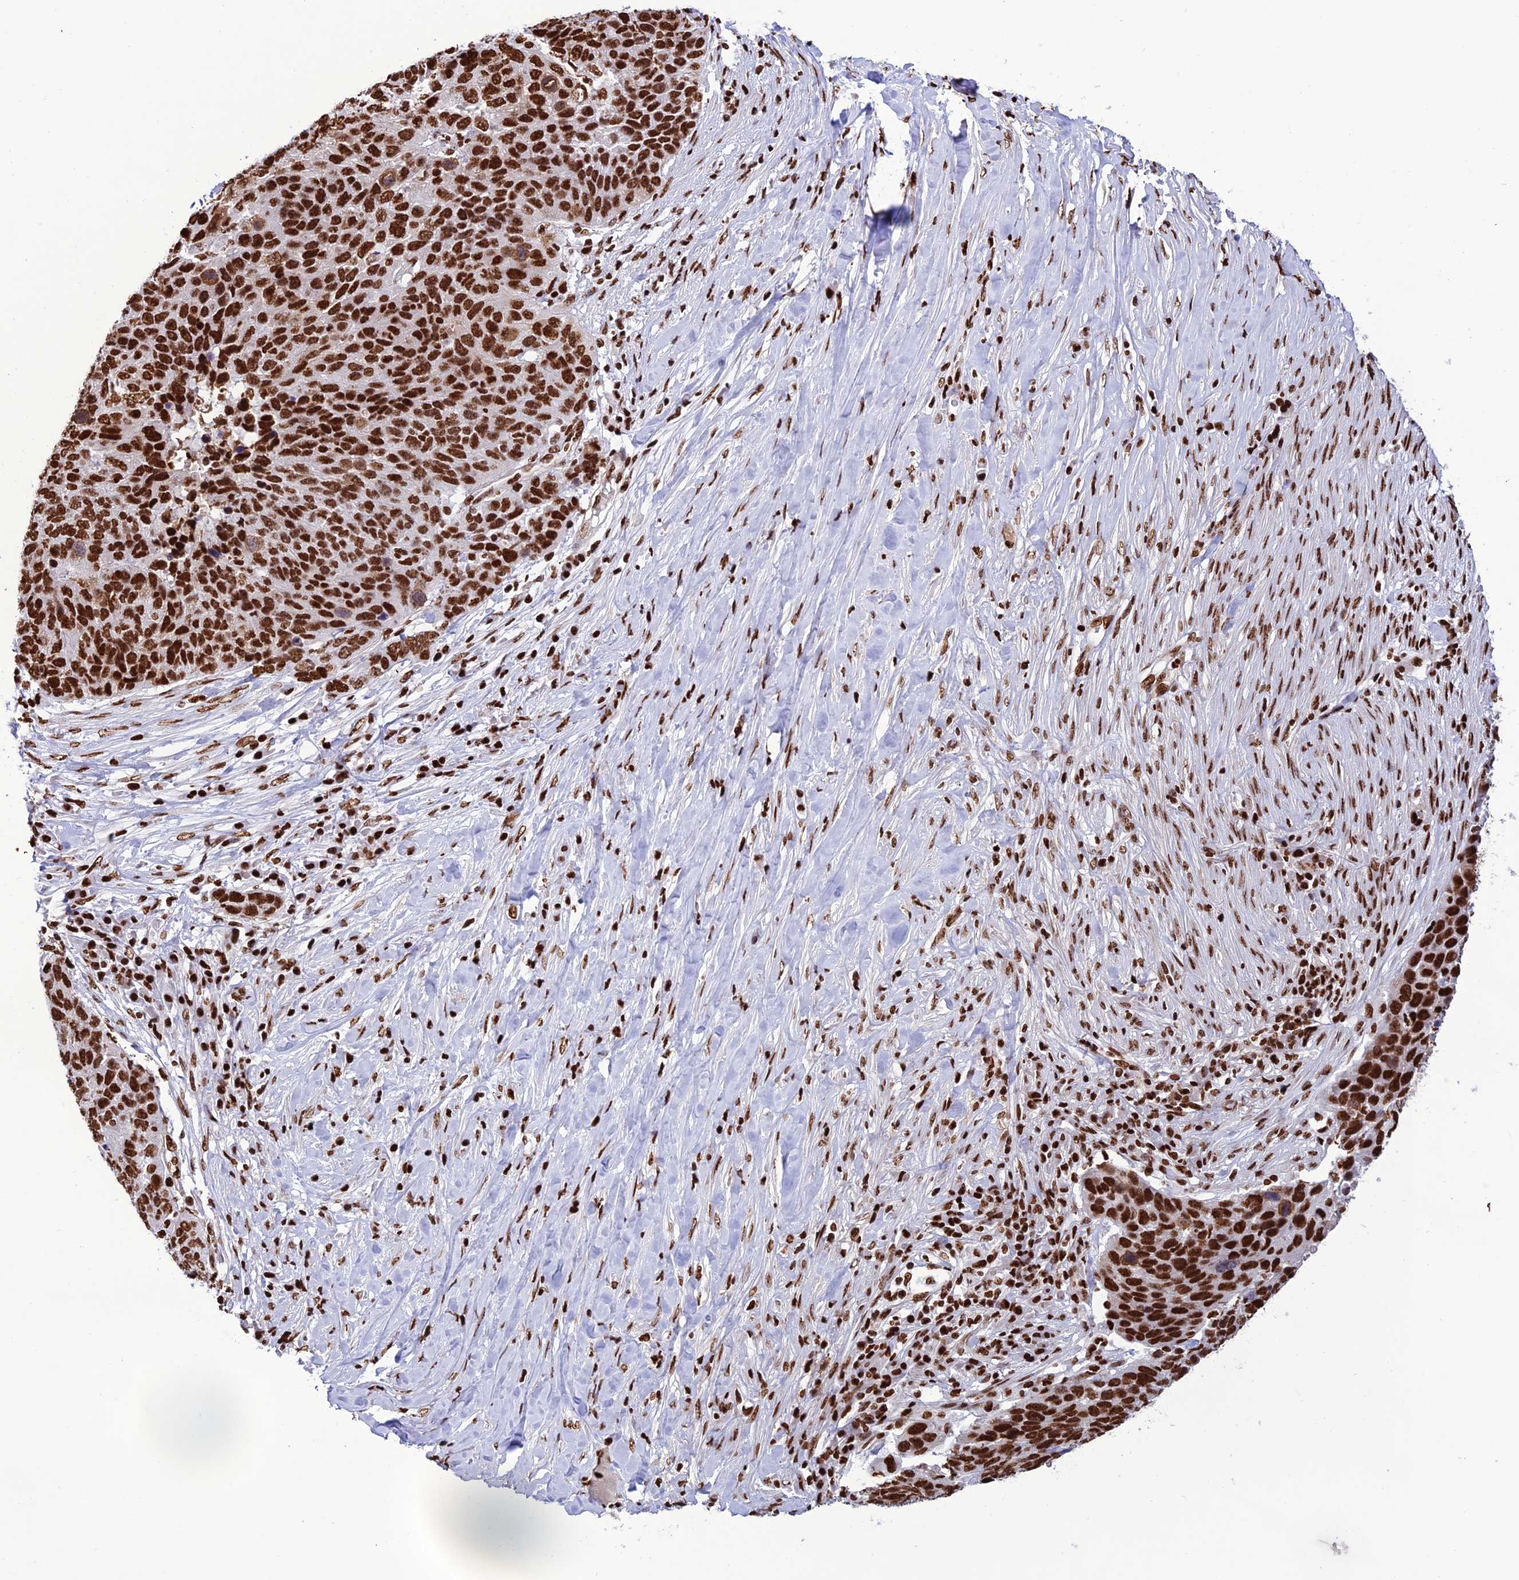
{"staining": {"intensity": "strong", "quantity": ">75%", "location": "nuclear"}, "tissue": "lung cancer", "cell_type": "Tumor cells", "image_type": "cancer", "snomed": [{"axis": "morphology", "description": "Normal tissue, NOS"}, {"axis": "morphology", "description": "Squamous cell carcinoma, NOS"}, {"axis": "topography", "description": "Lymph node"}, {"axis": "topography", "description": "Lung"}], "caption": "Immunohistochemical staining of human lung cancer (squamous cell carcinoma) exhibits high levels of strong nuclear protein positivity in about >75% of tumor cells.", "gene": "INO80E", "patient": {"sex": "male", "age": 66}}